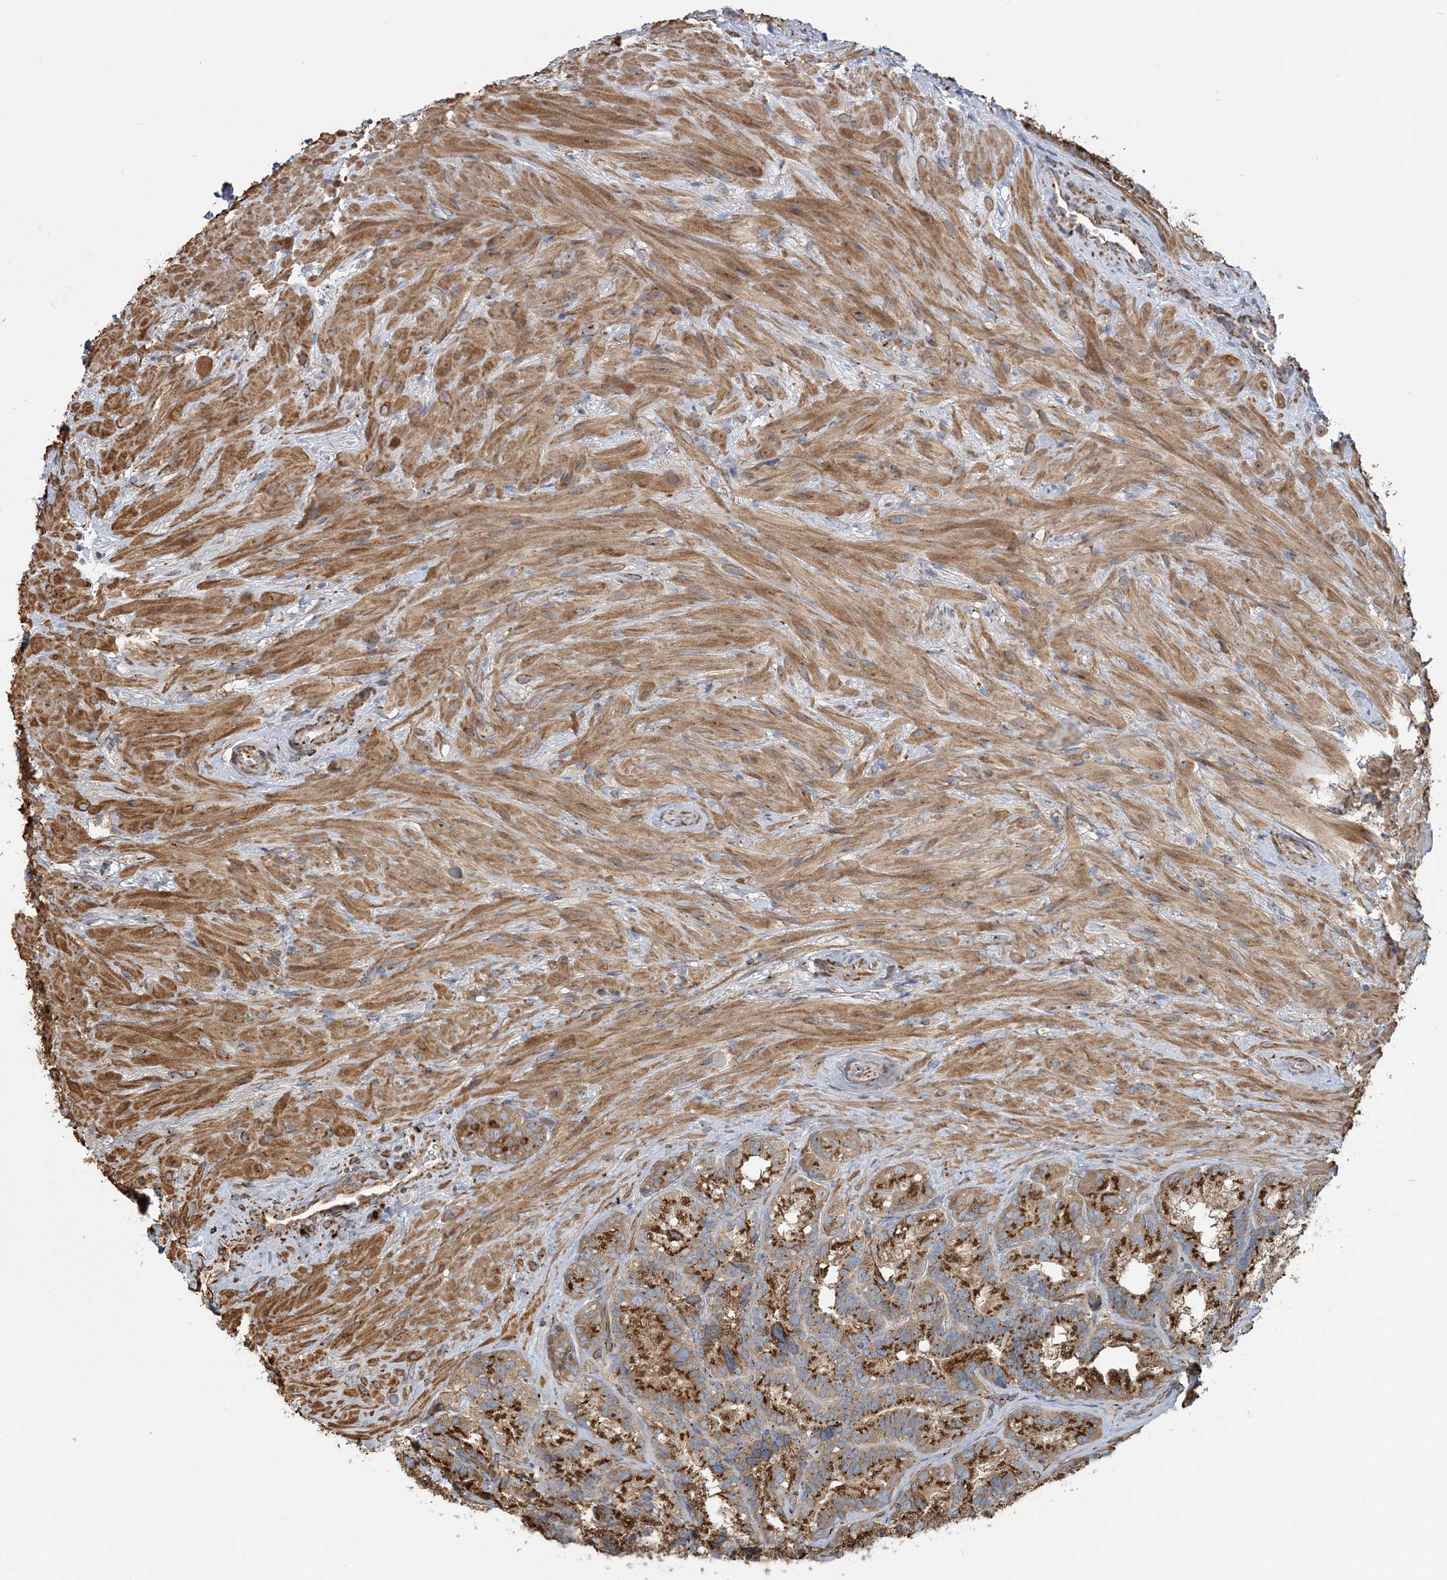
{"staining": {"intensity": "strong", "quantity": ">75%", "location": "cytoplasmic/membranous"}, "tissue": "seminal vesicle", "cell_type": "Glandular cells", "image_type": "normal", "snomed": [{"axis": "morphology", "description": "Normal tissue, NOS"}, {"axis": "topography", "description": "Seminal veicle"}], "caption": "High-magnification brightfield microscopy of normal seminal vesicle stained with DAB (brown) and counterstained with hematoxylin (blue). glandular cells exhibit strong cytoplasmic/membranous staining is identified in about>75% of cells.", "gene": "TRAF3IP2", "patient": {"sex": "male", "age": 60}}